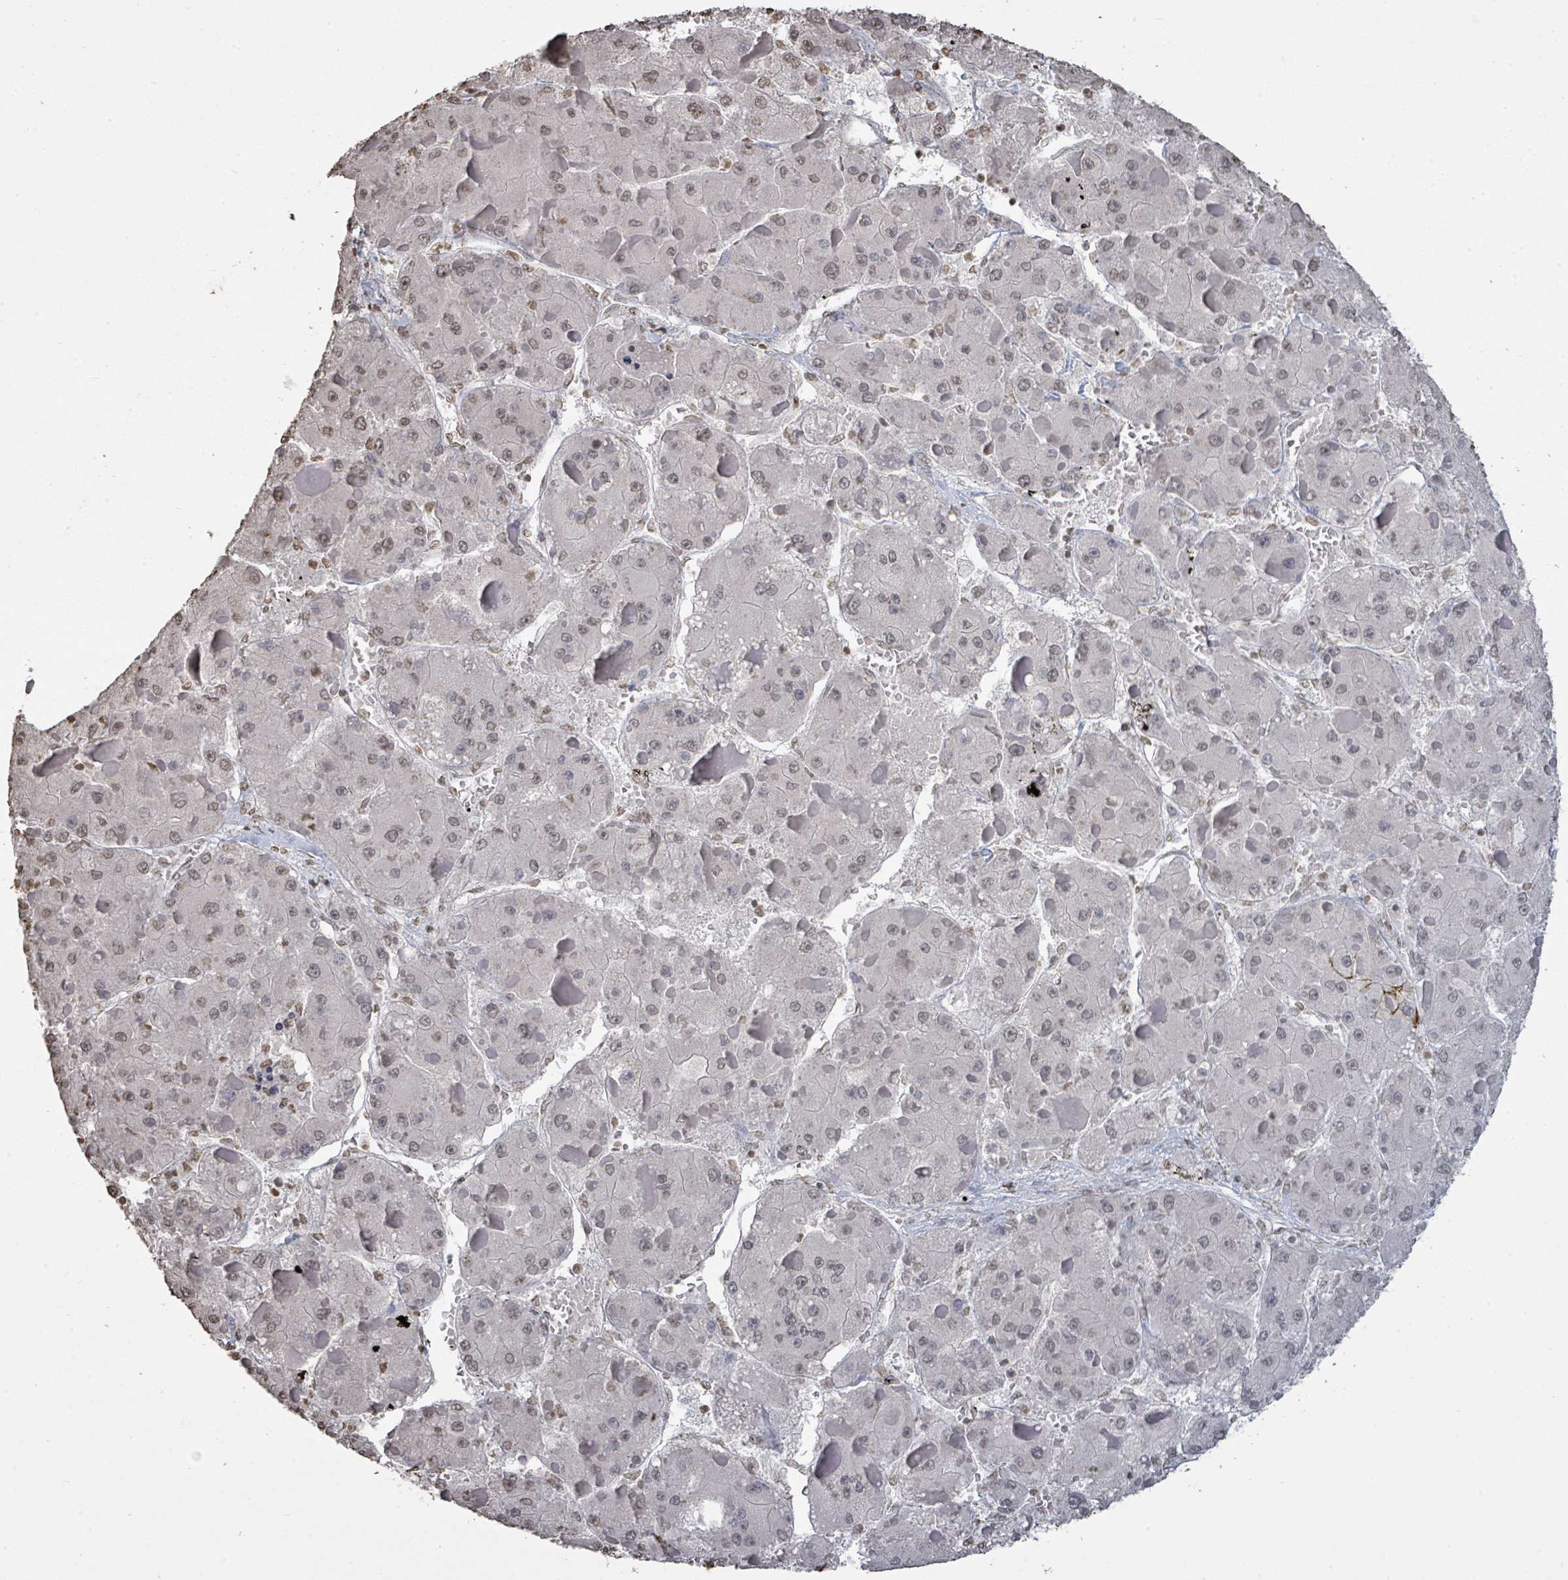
{"staining": {"intensity": "weak", "quantity": "25%-75%", "location": "nuclear"}, "tissue": "liver cancer", "cell_type": "Tumor cells", "image_type": "cancer", "snomed": [{"axis": "morphology", "description": "Carcinoma, Hepatocellular, NOS"}, {"axis": "topography", "description": "Liver"}], "caption": "An immunohistochemistry photomicrograph of neoplastic tissue is shown. Protein staining in brown shows weak nuclear positivity in liver hepatocellular carcinoma within tumor cells.", "gene": "MRPS12", "patient": {"sex": "female", "age": 73}}